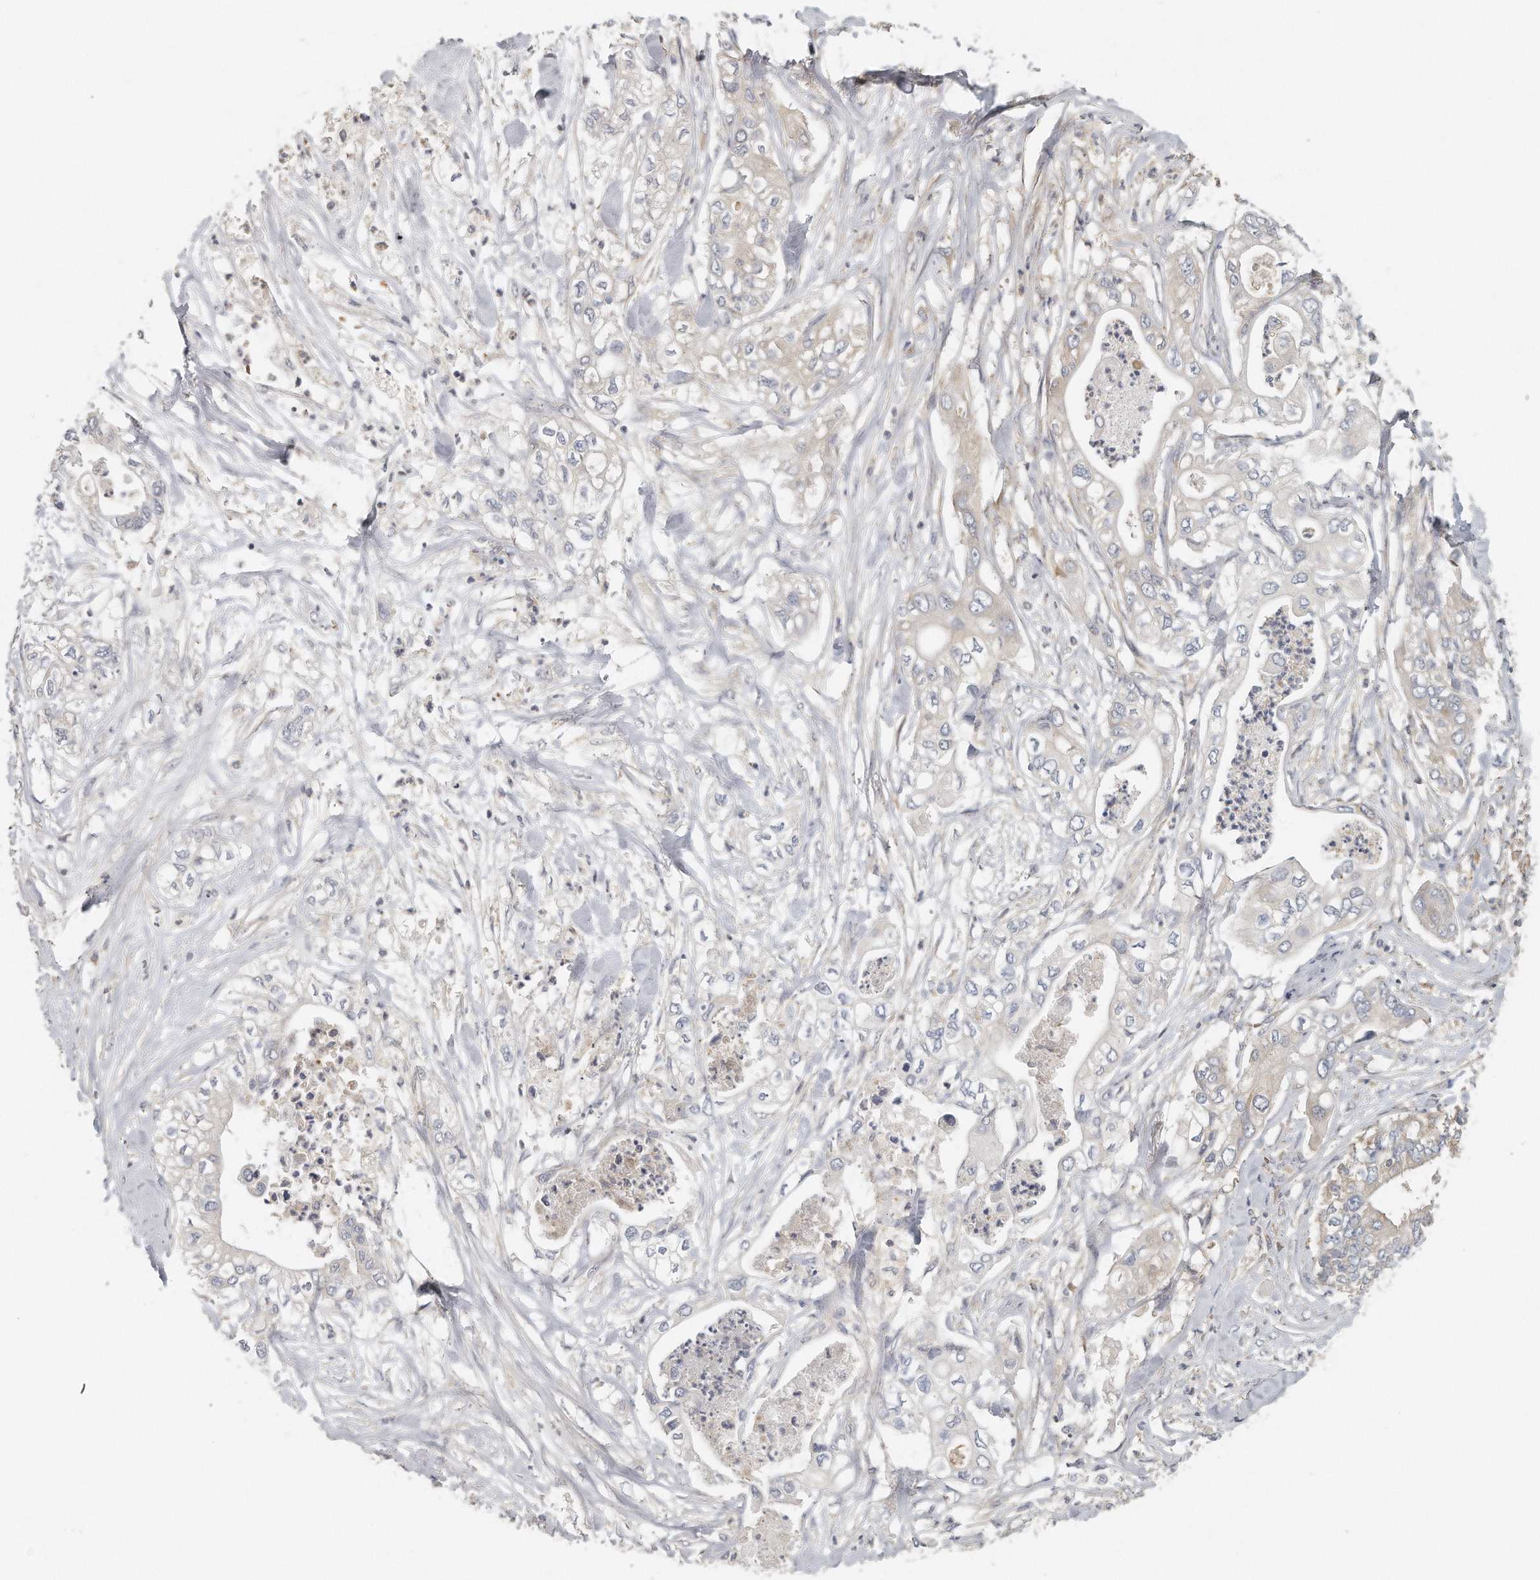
{"staining": {"intensity": "weak", "quantity": "<25%", "location": "cytoplasmic/membranous"}, "tissue": "pancreatic cancer", "cell_type": "Tumor cells", "image_type": "cancer", "snomed": [{"axis": "morphology", "description": "Adenocarcinoma, NOS"}, {"axis": "topography", "description": "Pancreas"}], "caption": "Immunohistochemistry (IHC) histopathology image of pancreatic adenocarcinoma stained for a protein (brown), which demonstrates no expression in tumor cells.", "gene": "EIF3I", "patient": {"sex": "female", "age": 78}}